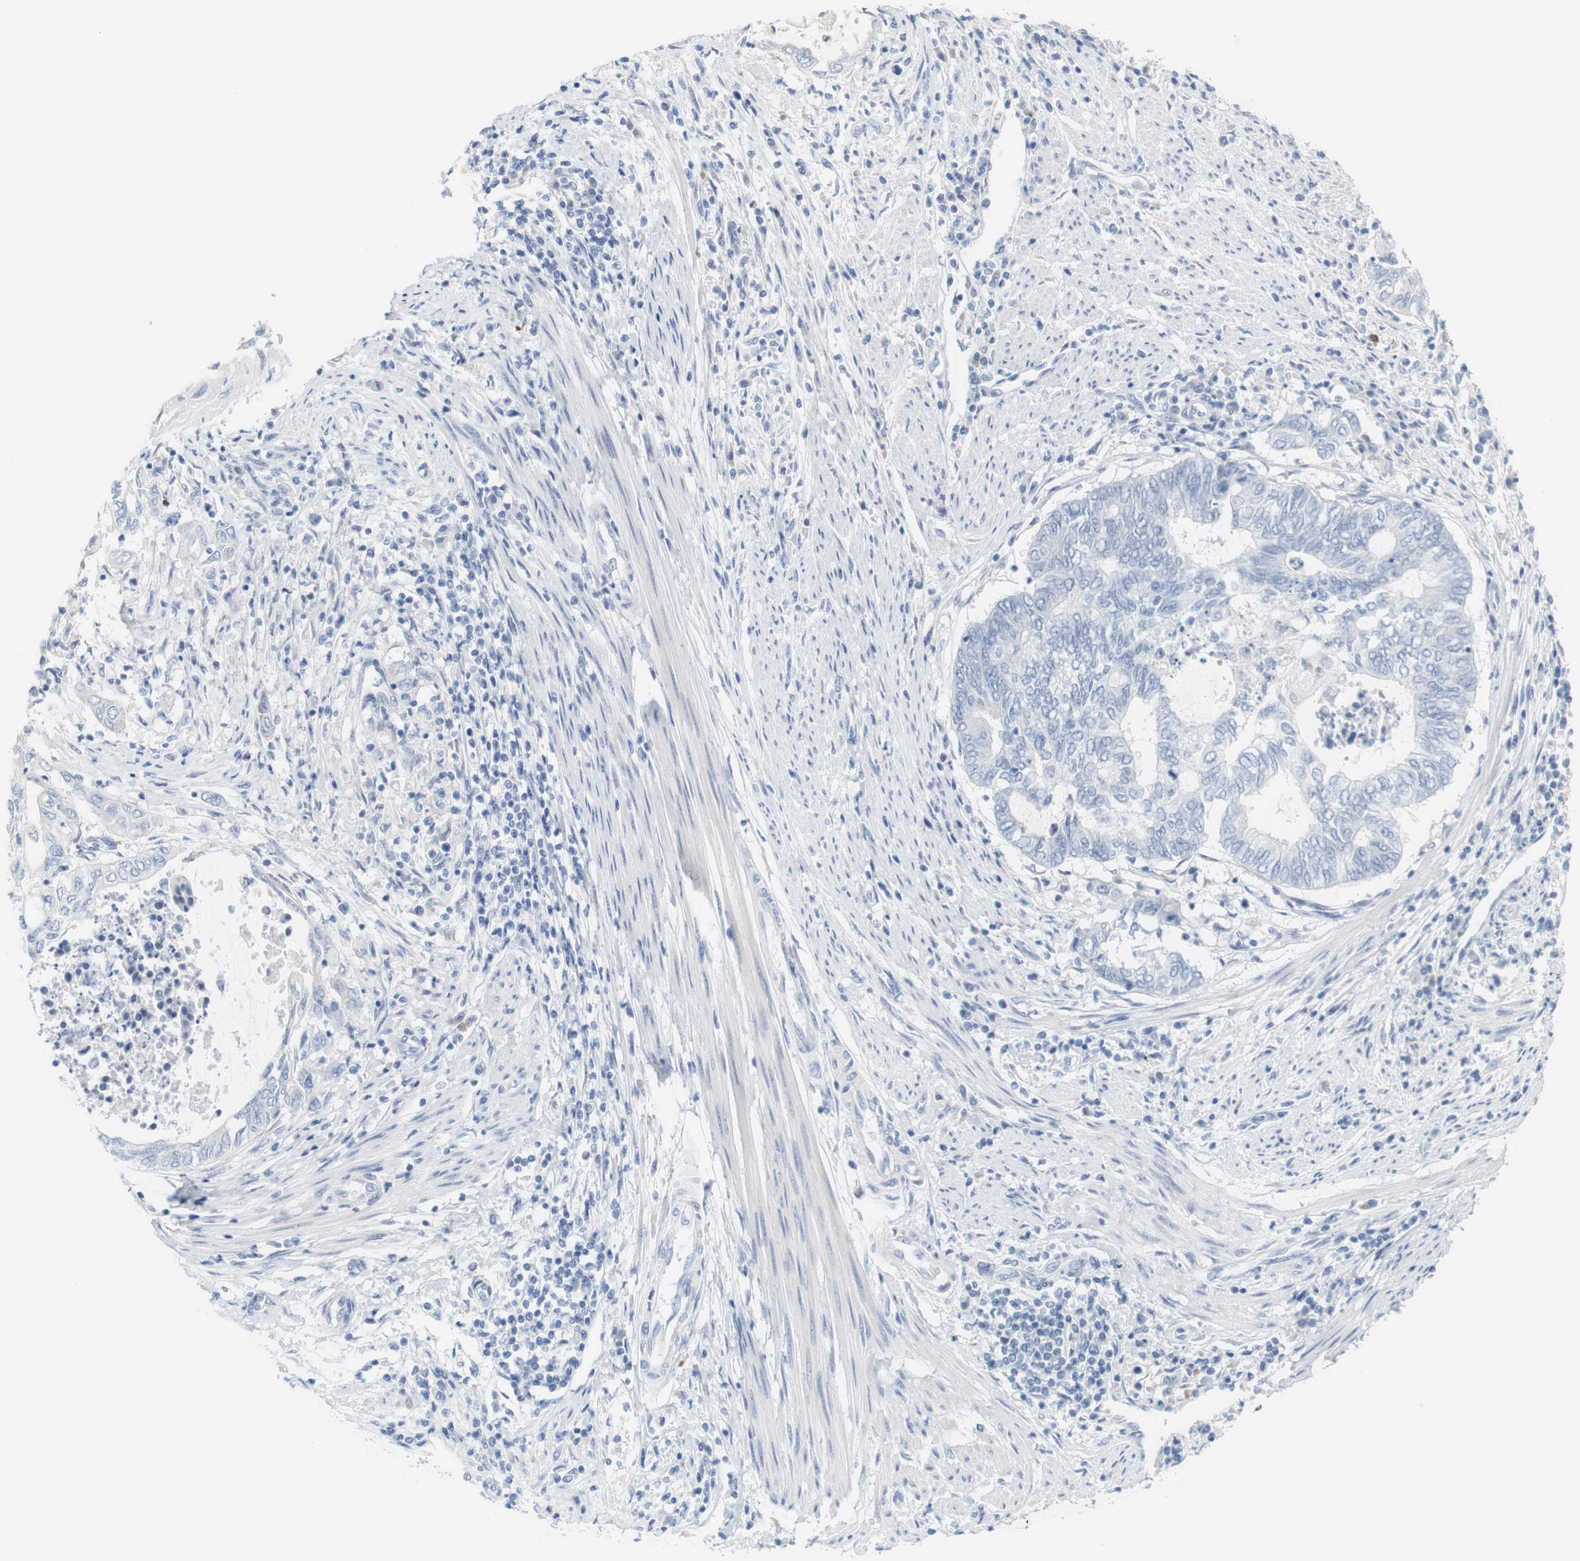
{"staining": {"intensity": "negative", "quantity": "none", "location": "none"}, "tissue": "endometrial cancer", "cell_type": "Tumor cells", "image_type": "cancer", "snomed": [{"axis": "morphology", "description": "Adenocarcinoma, NOS"}, {"axis": "topography", "description": "Uterus"}, {"axis": "topography", "description": "Endometrium"}], "caption": "Immunohistochemistry (IHC) of human endometrial adenocarcinoma displays no positivity in tumor cells.", "gene": "RGS9", "patient": {"sex": "female", "age": 70}}